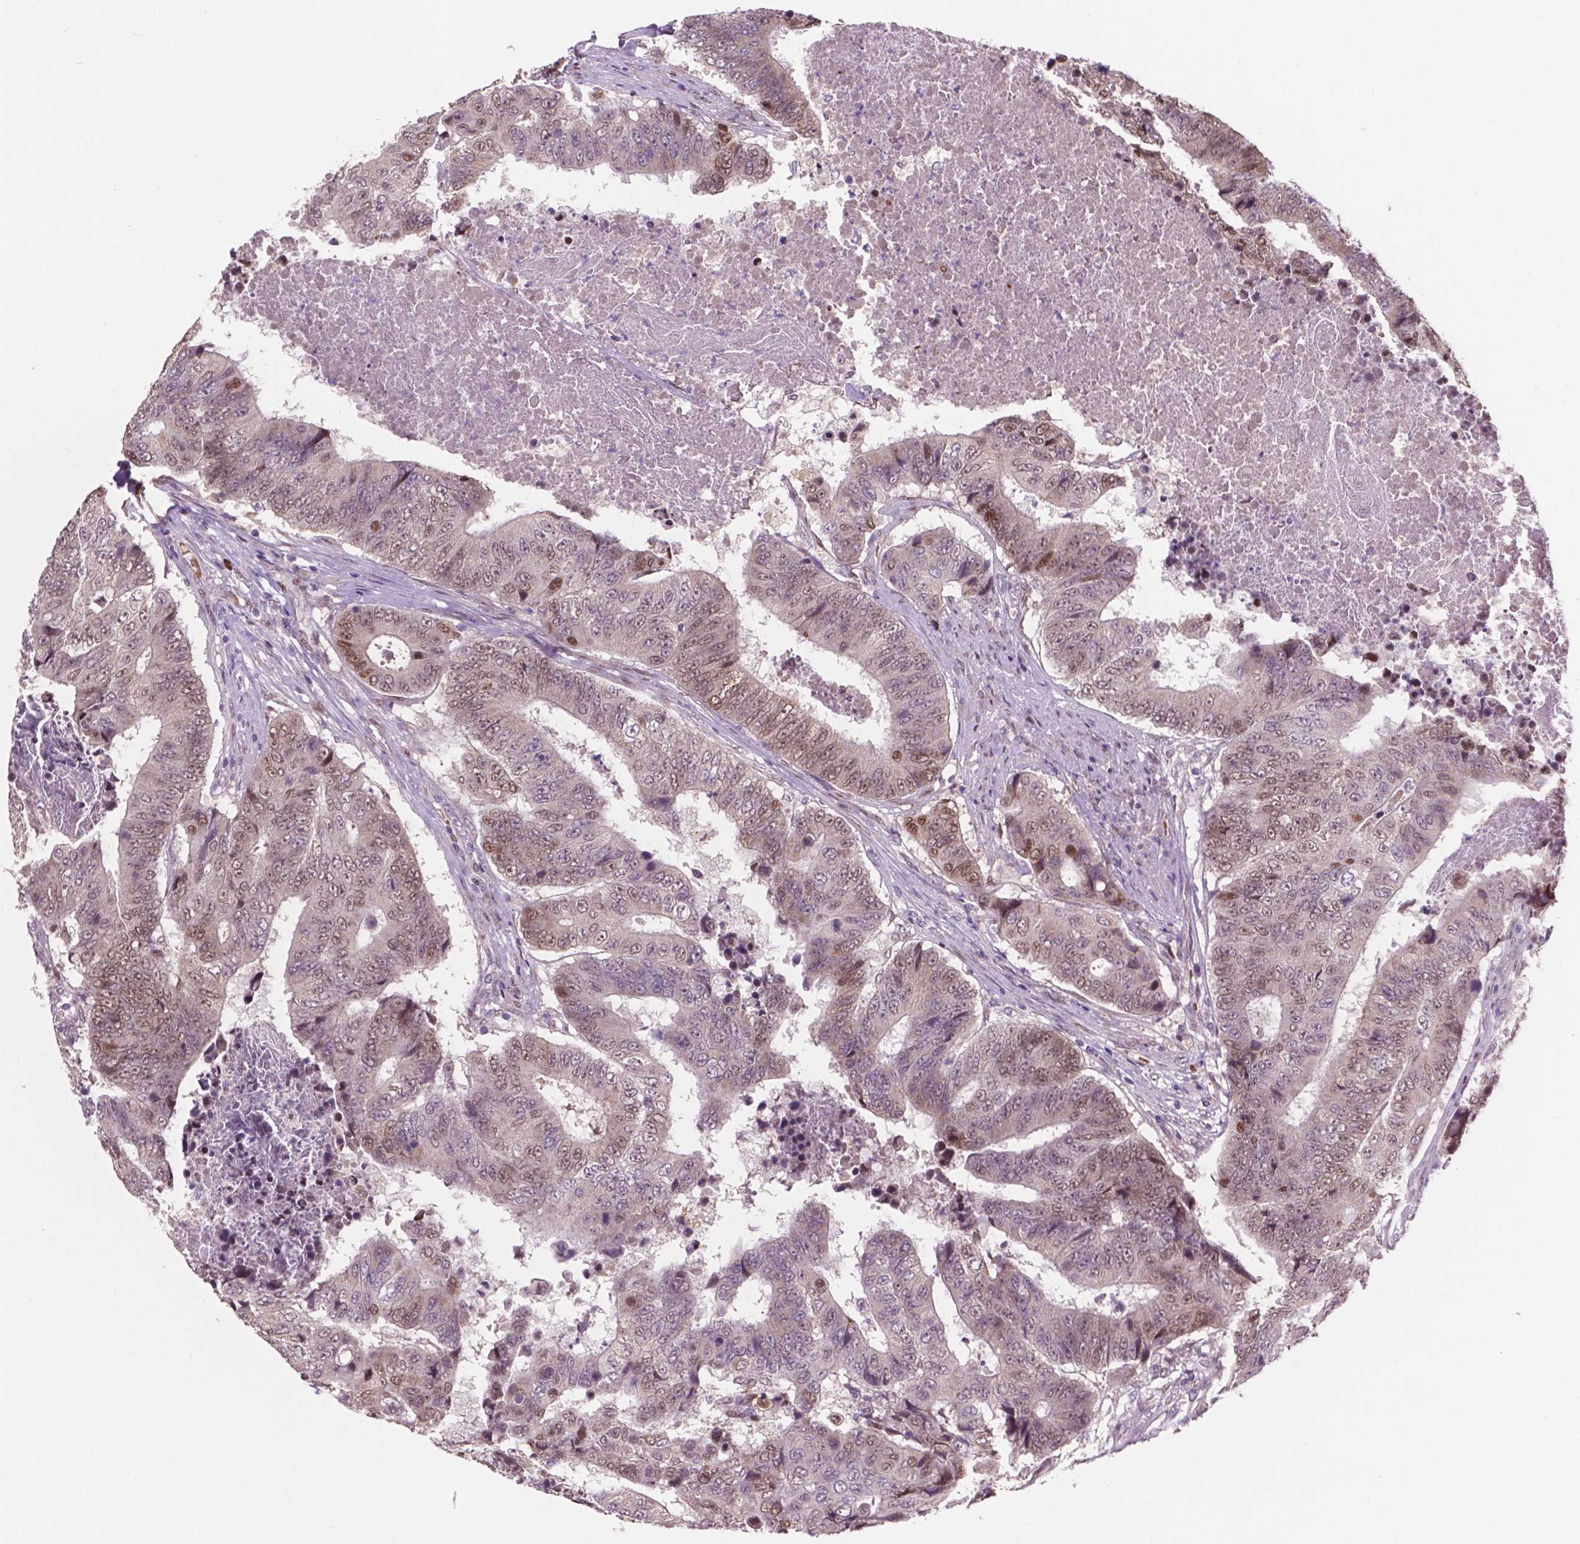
{"staining": {"intensity": "negative", "quantity": "none", "location": "none"}, "tissue": "colorectal cancer", "cell_type": "Tumor cells", "image_type": "cancer", "snomed": [{"axis": "morphology", "description": "Adenocarcinoma, NOS"}, {"axis": "topography", "description": "Colon"}], "caption": "The histopathology image shows no staining of tumor cells in adenocarcinoma (colorectal). Brightfield microscopy of IHC stained with DAB (brown) and hematoxylin (blue), captured at high magnification.", "gene": "IRF6", "patient": {"sex": "female", "age": 48}}